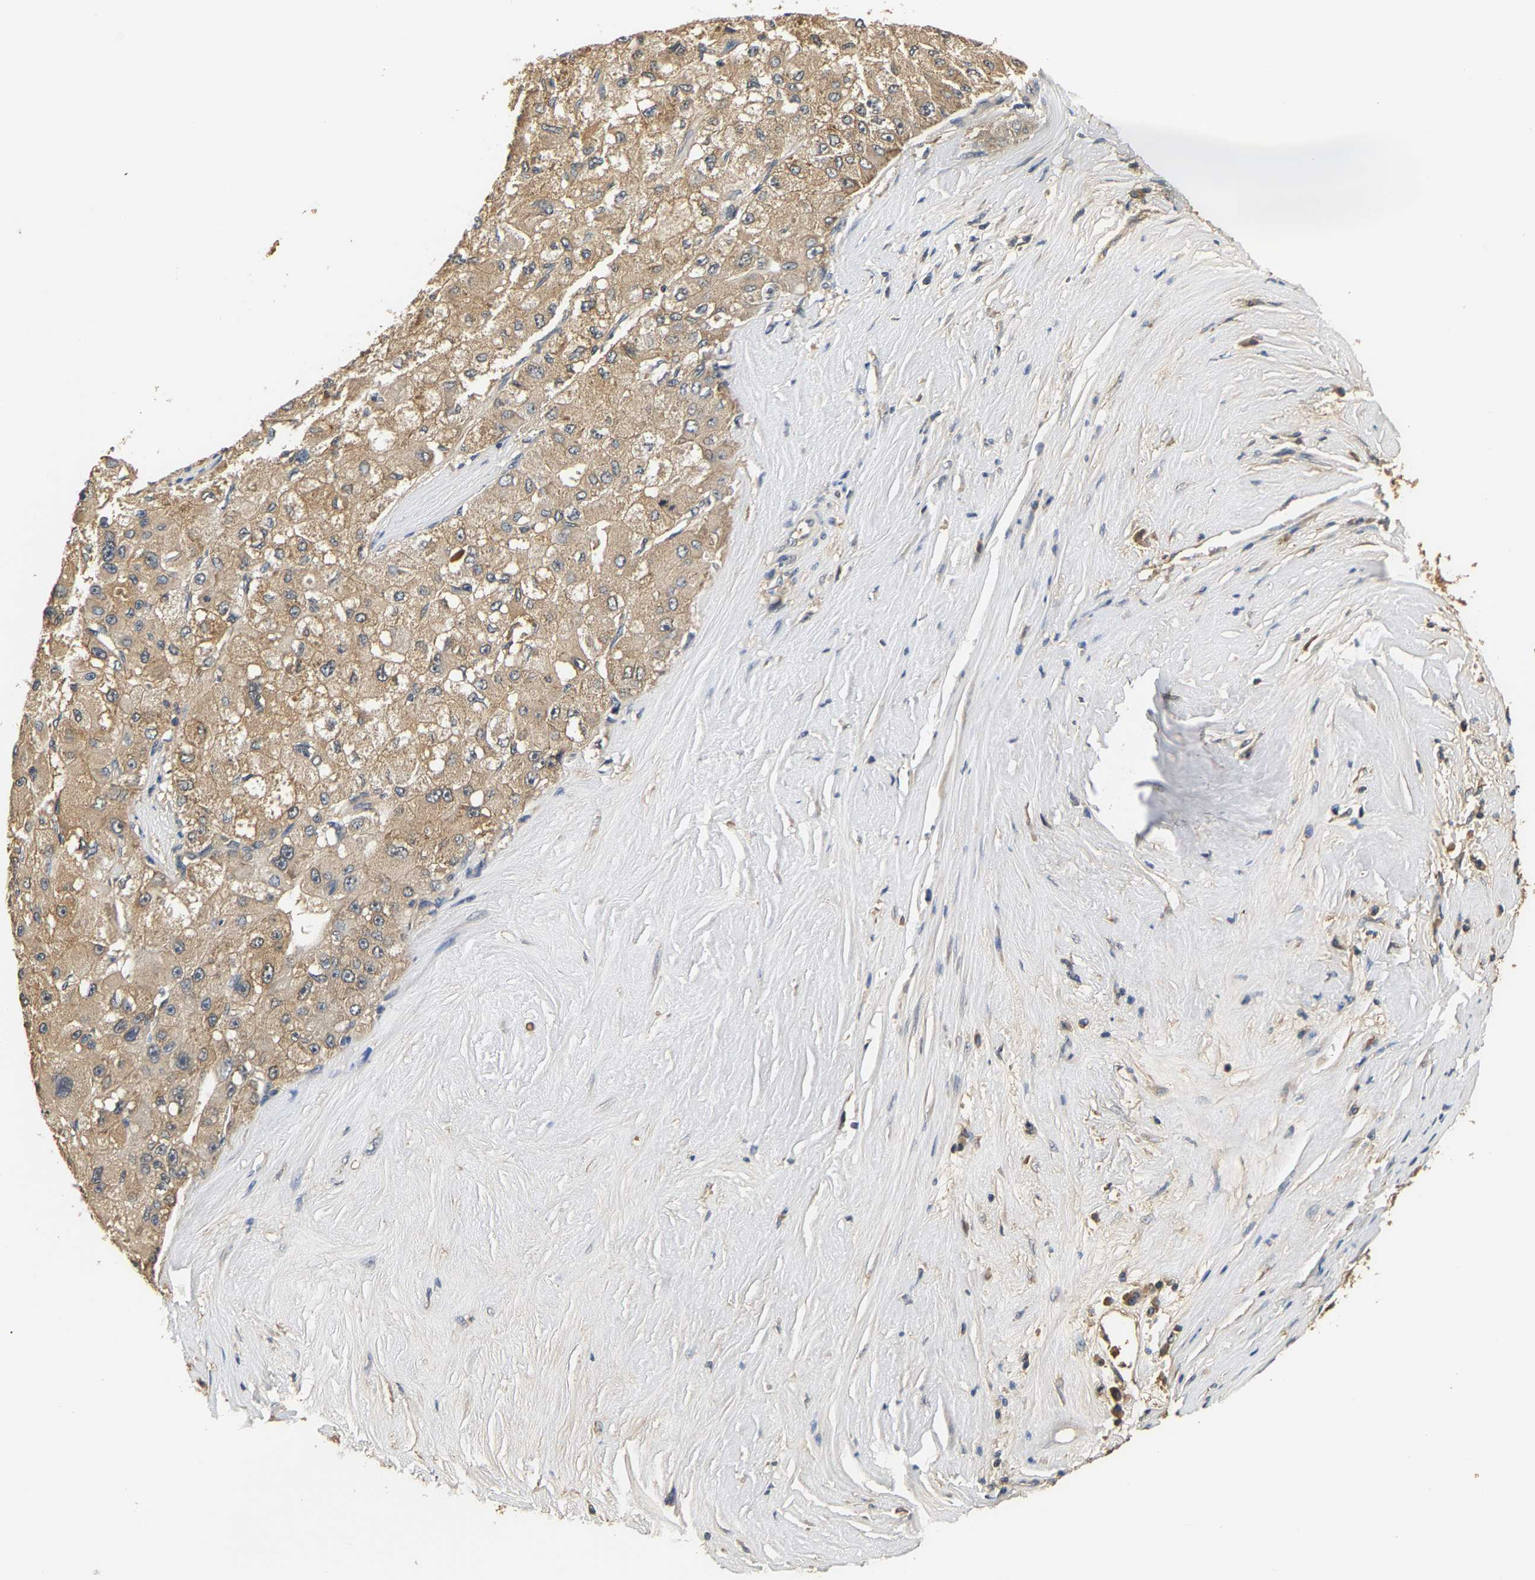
{"staining": {"intensity": "weak", "quantity": ">75%", "location": "cytoplasmic/membranous"}, "tissue": "liver cancer", "cell_type": "Tumor cells", "image_type": "cancer", "snomed": [{"axis": "morphology", "description": "Carcinoma, Hepatocellular, NOS"}, {"axis": "topography", "description": "Liver"}], "caption": "Hepatocellular carcinoma (liver) stained with a brown dye displays weak cytoplasmic/membranous positive staining in approximately >75% of tumor cells.", "gene": "GPI", "patient": {"sex": "male", "age": 80}}